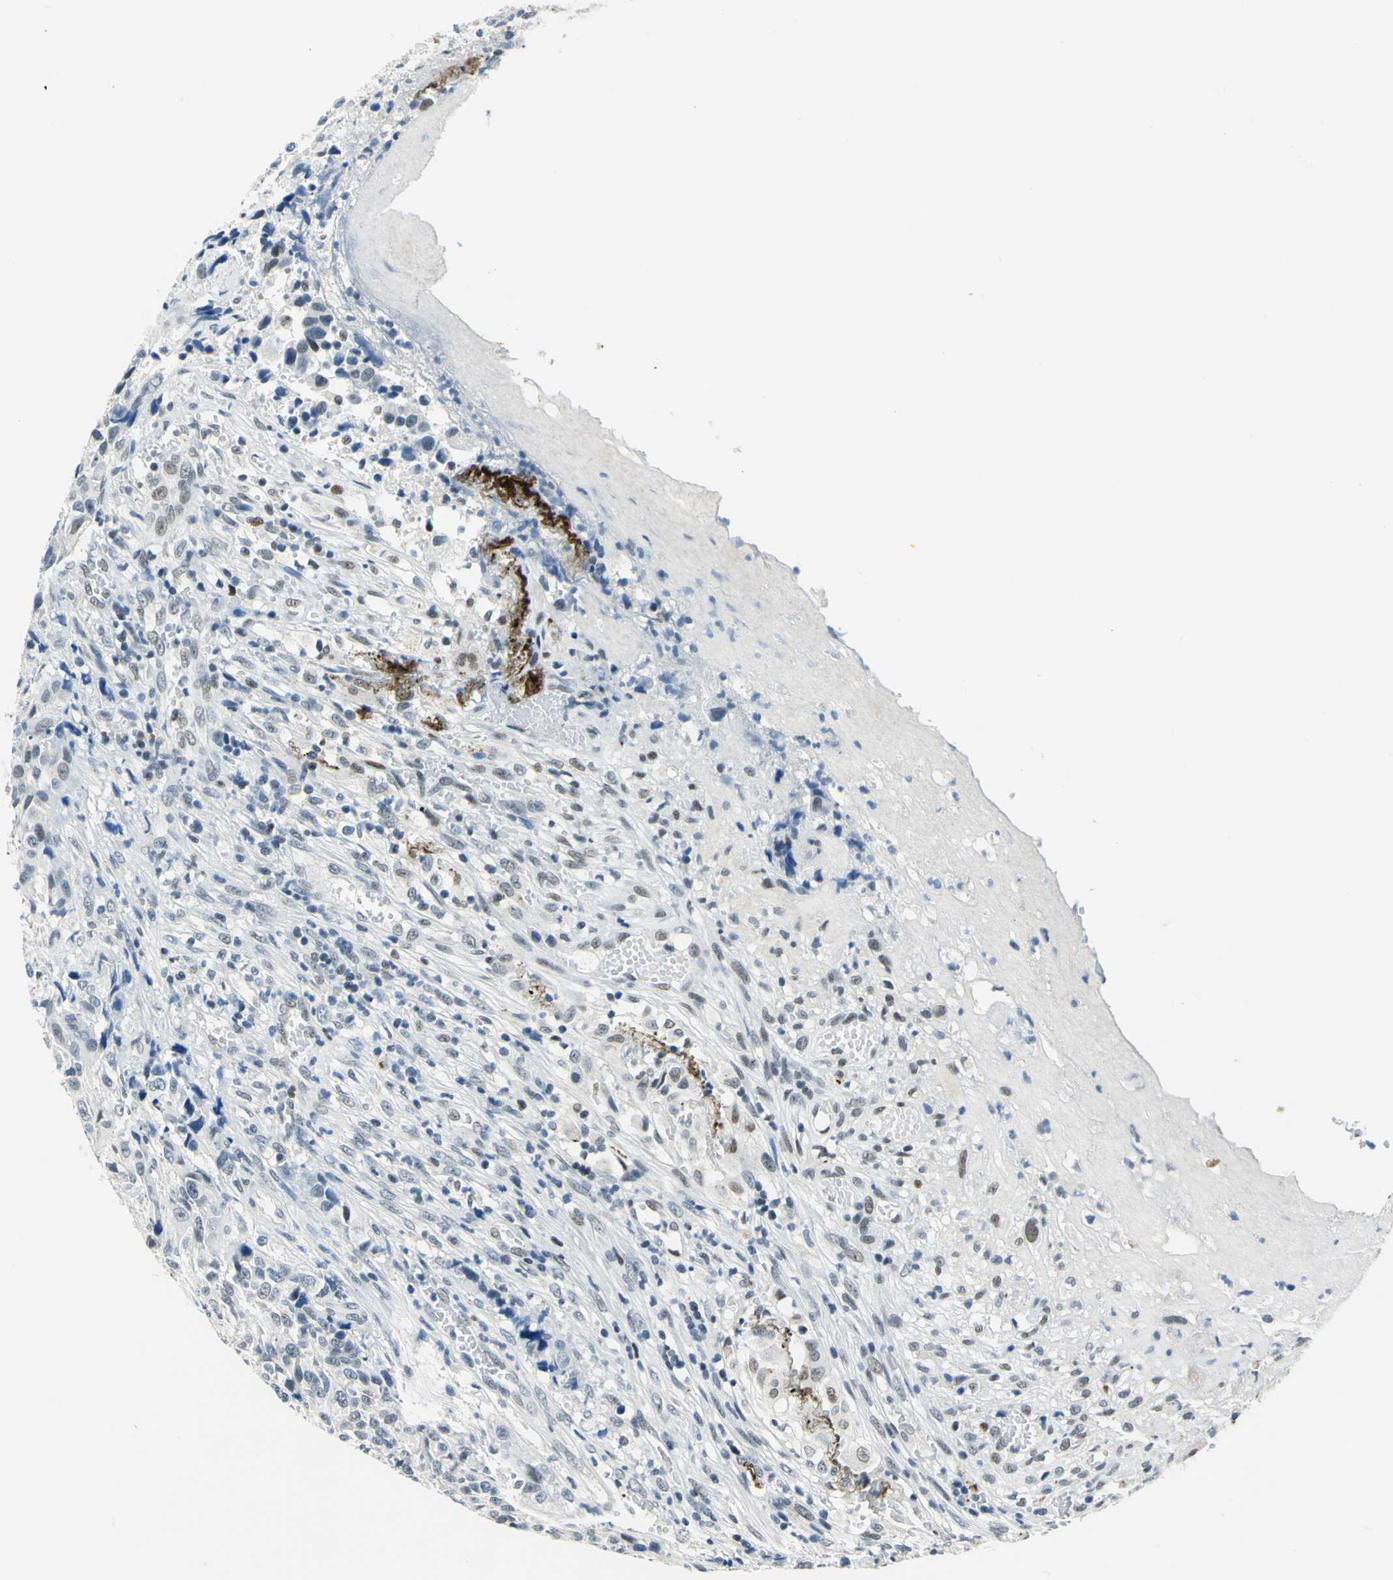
{"staining": {"intensity": "negative", "quantity": "none", "location": "none"}, "tissue": "urothelial cancer", "cell_type": "Tumor cells", "image_type": "cancer", "snomed": [{"axis": "morphology", "description": "Urothelial carcinoma, High grade"}, {"axis": "topography", "description": "Urinary bladder"}], "caption": "A micrograph of high-grade urothelial carcinoma stained for a protein demonstrates no brown staining in tumor cells.", "gene": "RAD17", "patient": {"sex": "female", "age": 81}}